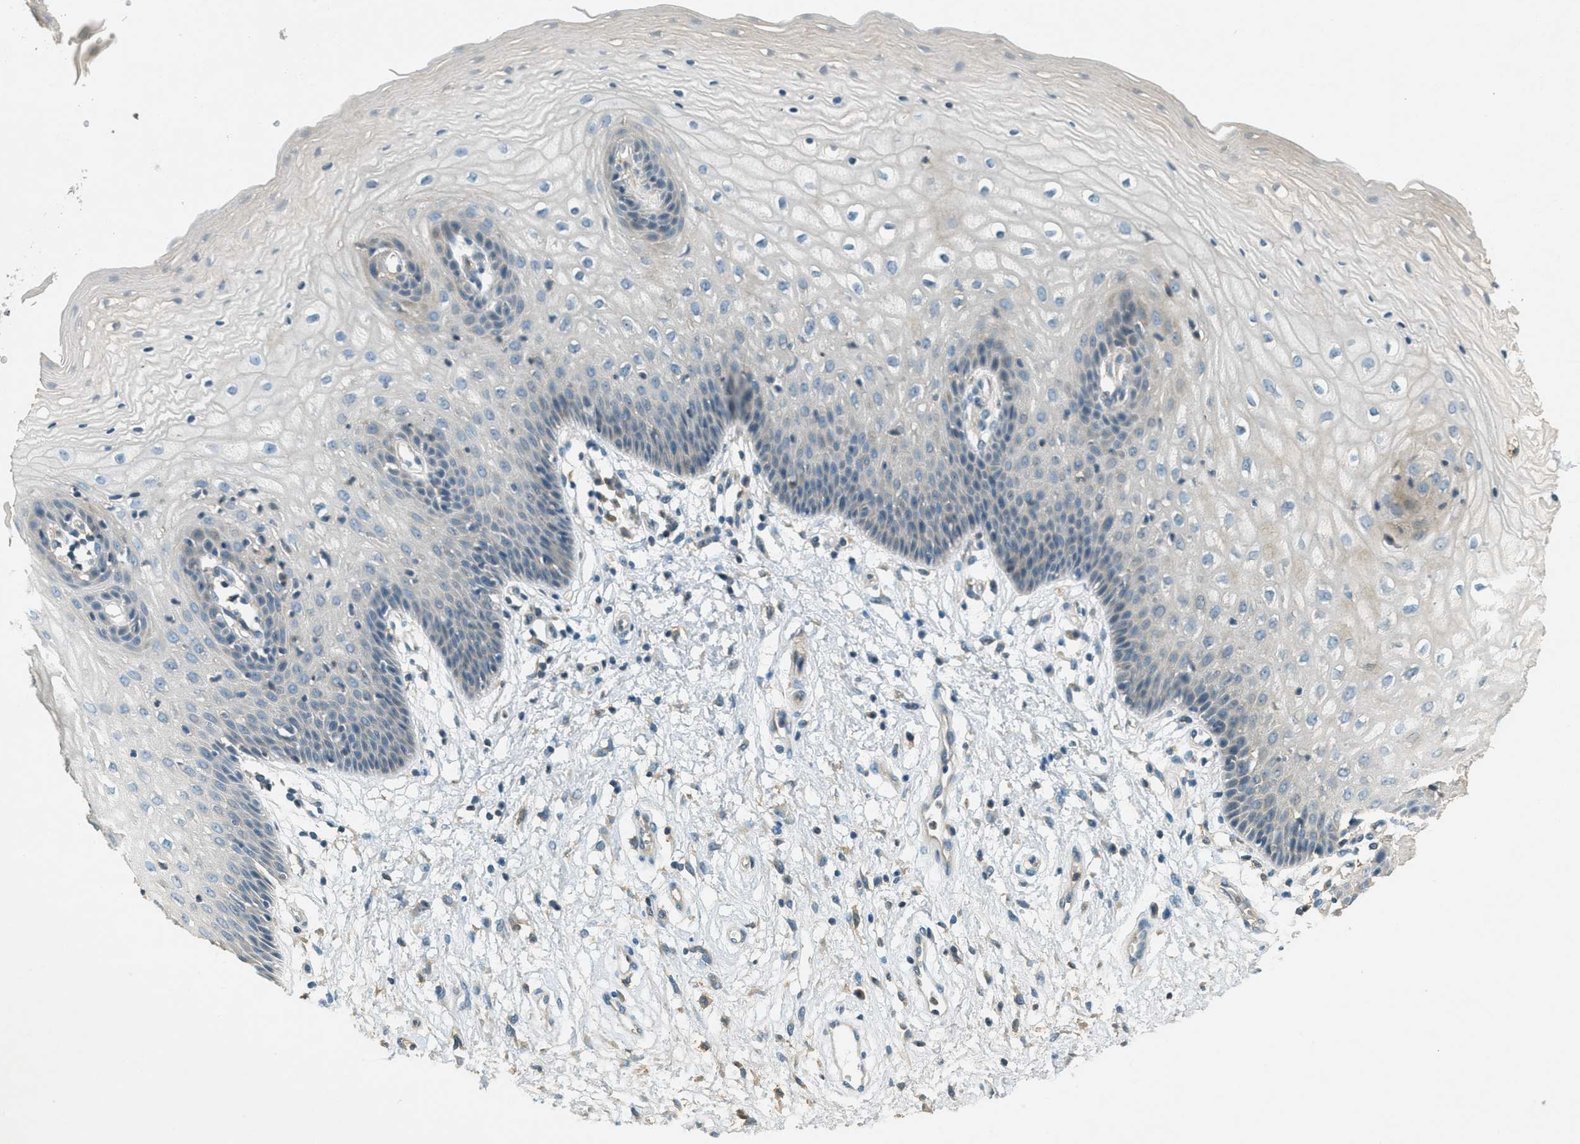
{"staining": {"intensity": "moderate", "quantity": "<25%", "location": "cytoplasmic/membranous"}, "tissue": "vagina", "cell_type": "Squamous epithelial cells", "image_type": "normal", "snomed": [{"axis": "morphology", "description": "Normal tissue, NOS"}, {"axis": "topography", "description": "Vagina"}], "caption": "Immunohistochemistry histopathology image of unremarkable human vagina stained for a protein (brown), which displays low levels of moderate cytoplasmic/membranous positivity in about <25% of squamous epithelial cells.", "gene": "NUDT4B", "patient": {"sex": "female", "age": 34}}